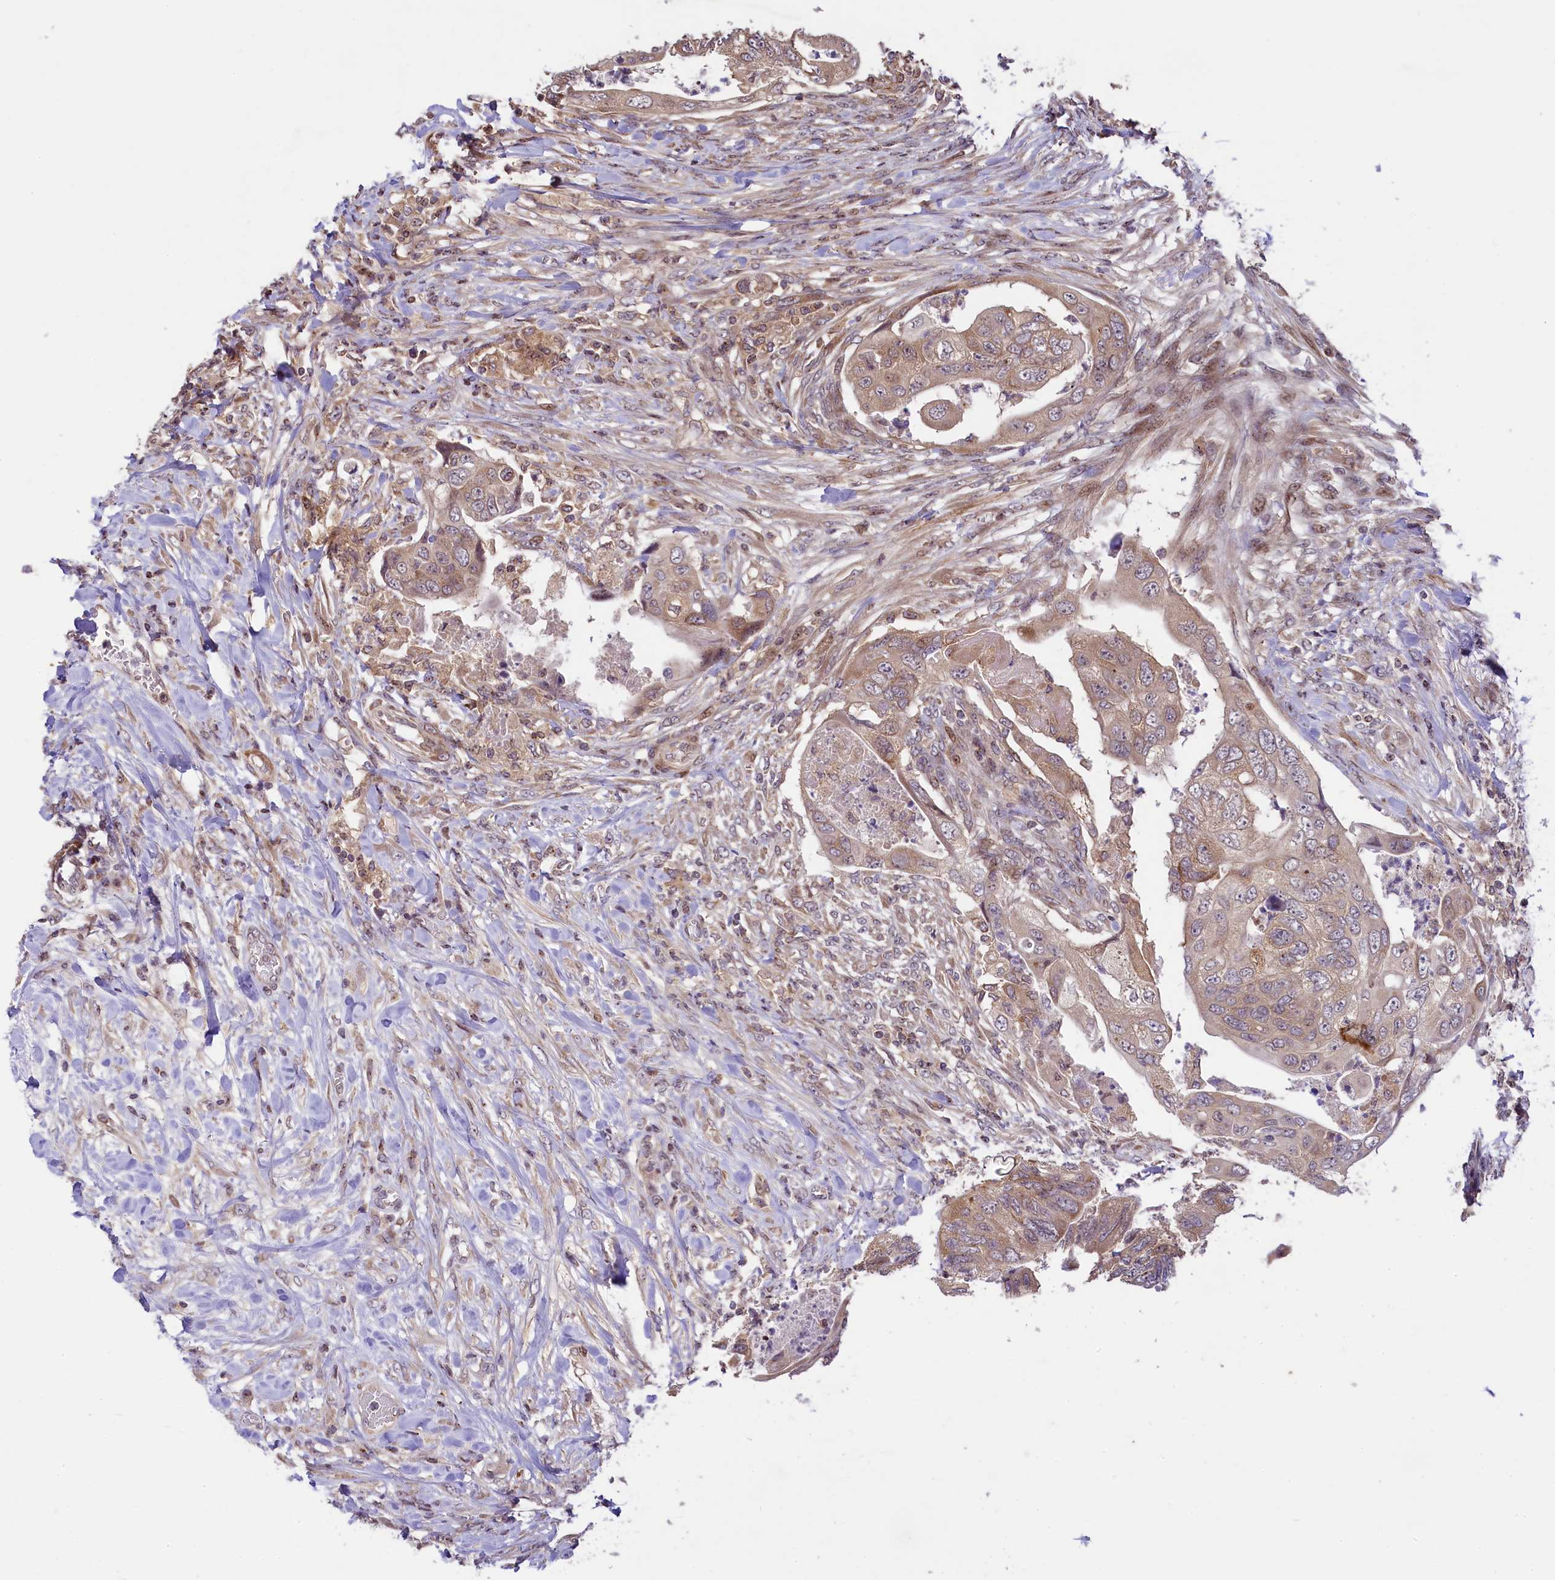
{"staining": {"intensity": "weak", "quantity": ">75%", "location": "cytoplasmic/membranous"}, "tissue": "colorectal cancer", "cell_type": "Tumor cells", "image_type": "cancer", "snomed": [{"axis": "morphology", "description": "Adenocarcinoma, NOS"}, {"axis": "topography", "description": "Rectum"}], "caption": "Weak cytoplasmic/membranous positivity is identified in about >75% of tumor cells in colorectal adenocarcinoma.", "gene": "RBBP8", "patient": {"sex": "male", "age": 63}}